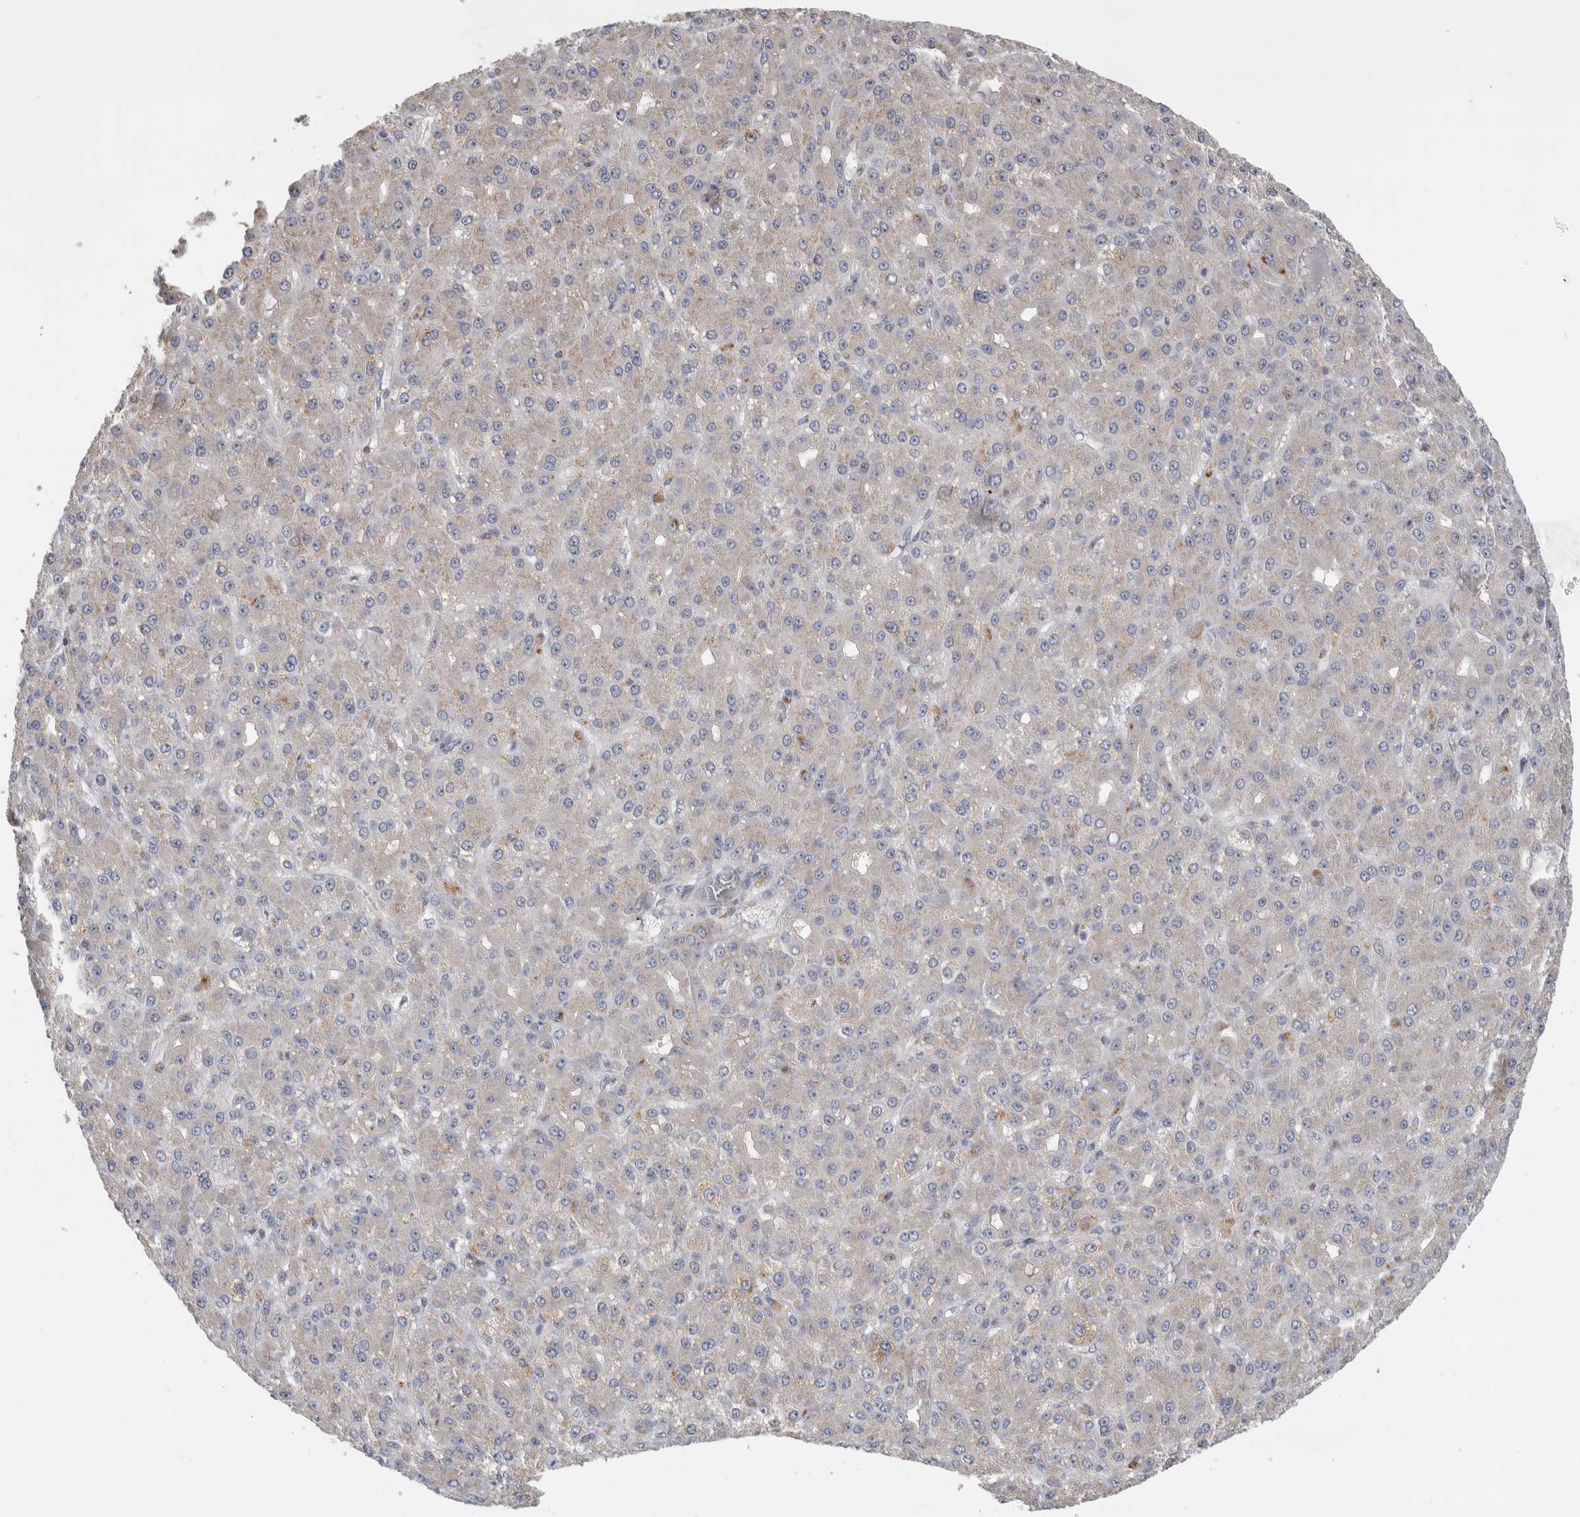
{"staining": {"intensity": "negative", "quantity": "none", "location": "none"}, "tissue": "liver cancer", "cell_type": "Tumor cells", "image_type": "cancer", "snomed": [{"axis": "morphology", "description": "Carcinoma, Hepatocellular, NOS"}, {"axis": "topography", "description": "Liver"}], "caption": "Liver cancer (hepatocellular carcinoma) stained for a protein using IHC shows no expression tumor cells.", "gene": "MGAT1", "patient": {"sex": "male", "age": 67}}